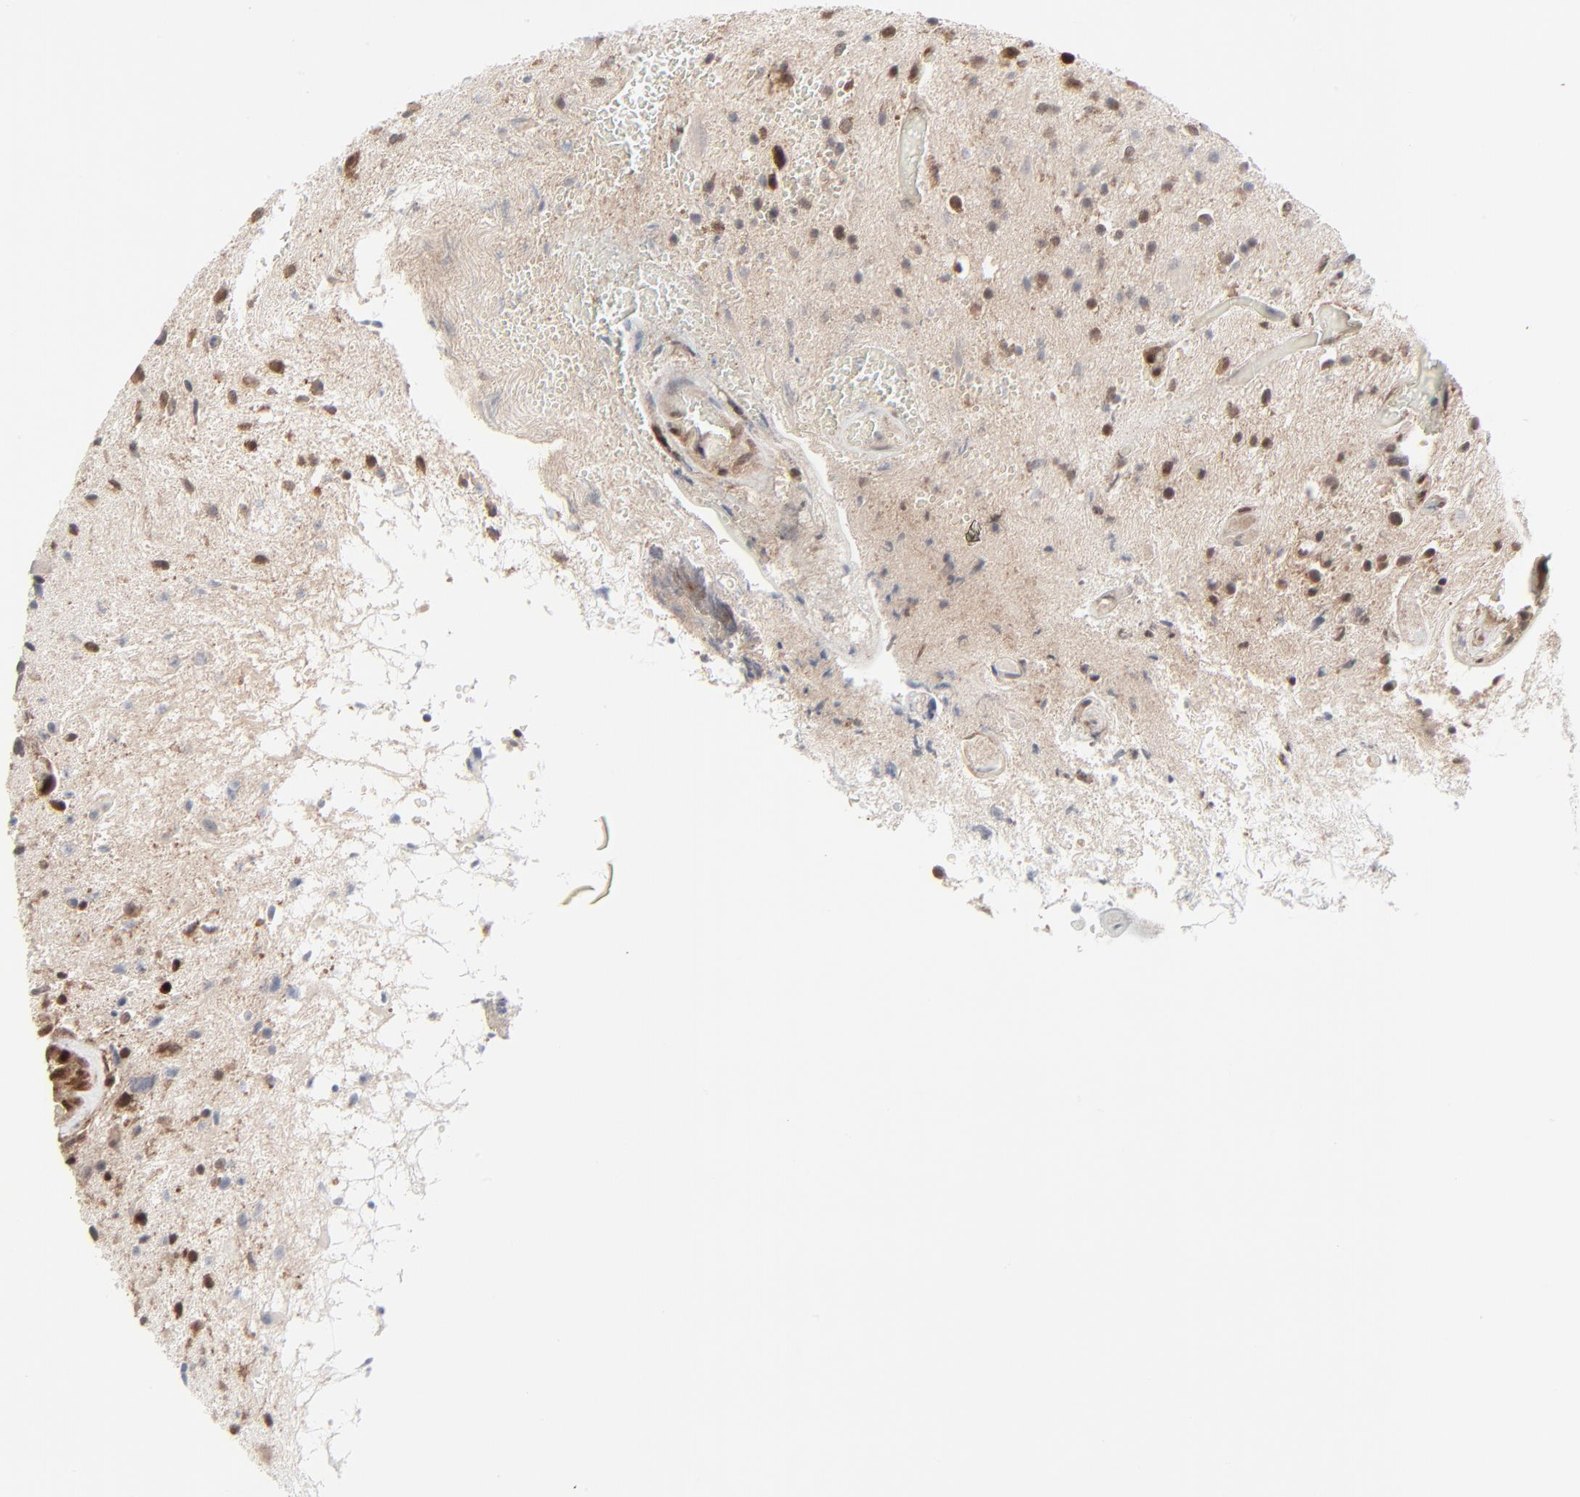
{"staining": {"intensity": "weak", "quantity": "25%-75%", "location": "cytoplasmic/membranous,nuclear"}, "tissue": "glioma", "cell_type": "Tumor cells", "image_type": "cancer", "snomed": [{"axis": "morphology", "description": "Glioma, malignant, High grade"}, {"axis": "topography", "description": "Brain"}], "caption": "Glioma stained with a protein marker displays weak staining in tumor cells.", "gene": "AKT1", "patient": {"sex": "male", "age": 33}}